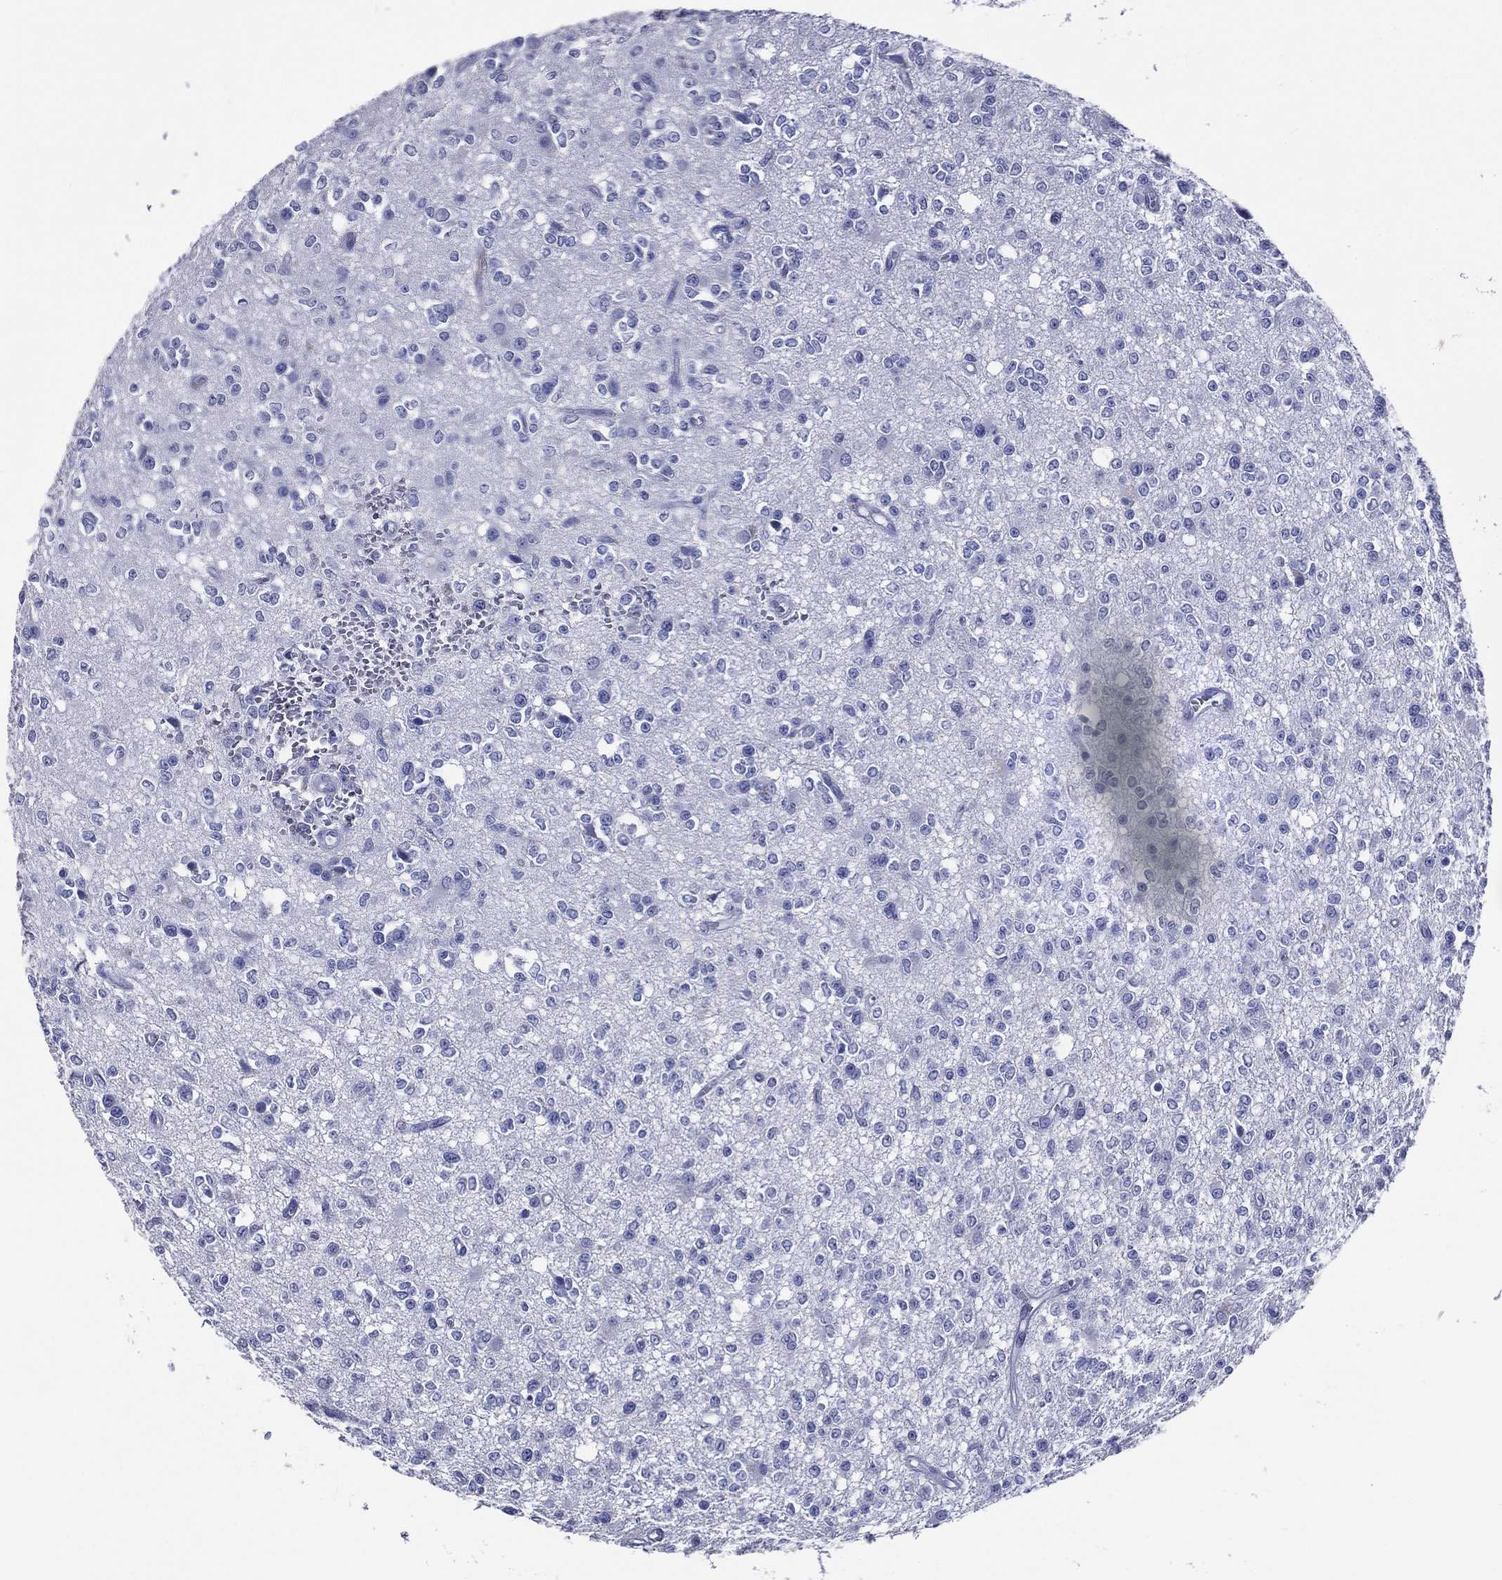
{"staining": {"intensity": "negative", "quantity": "none", "location": "none"}, "tissue": "glioma", "cell_type": "Tumor cells", "image_type": "cancer", "snomed": [{"axis": "morphology", "description": "Glioma, malignant, Low grade"}, {"axis": "topography", "description": "Brain"}], "caption": "Malignant glioma (low-grade) was stained to show a protein in brown. There is no significant staining in tumor cells.", "gene": "ACE2", "patient": {"sex": "female", "age": 45}}